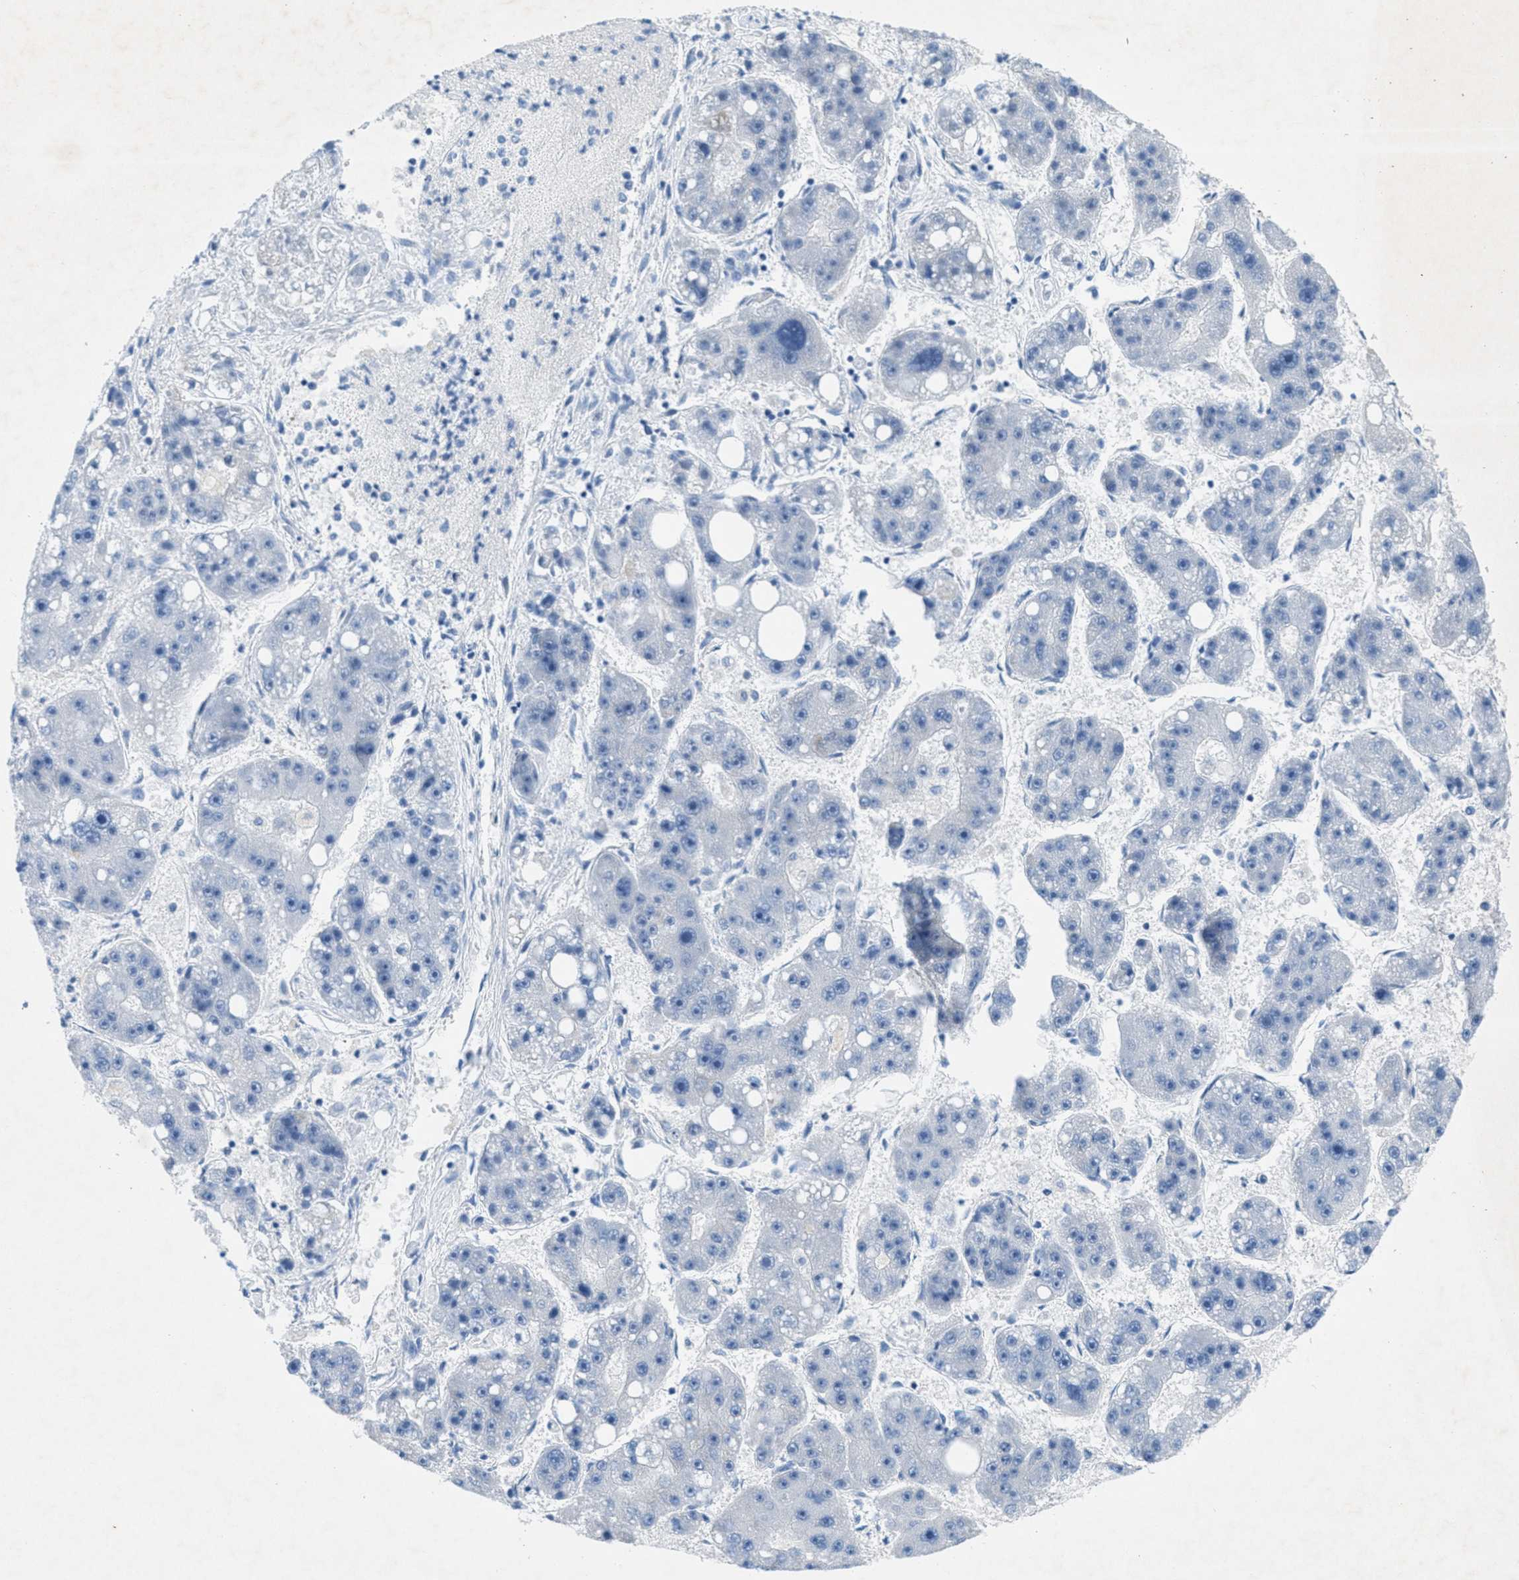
{"staining": {"intensity": "negative", "quantity": "none", "location": "none"}, "tissue": "liver cancer", "cell_type": "Tumor cells", "image_type": "cancer", "snomed": [{"axis": "morphology", "description": "Carcinoma, Hepatocellular, NOS"}, {"axis": "topography", "description": "Liver"}], "caption": "The micrograph reveals no staining of tumor cells in hepatocellular carcinoma (liver). Nuclei are stained in blue.", "gene": "GALNT17", "patient": {"sex": "female", "age": 61}}